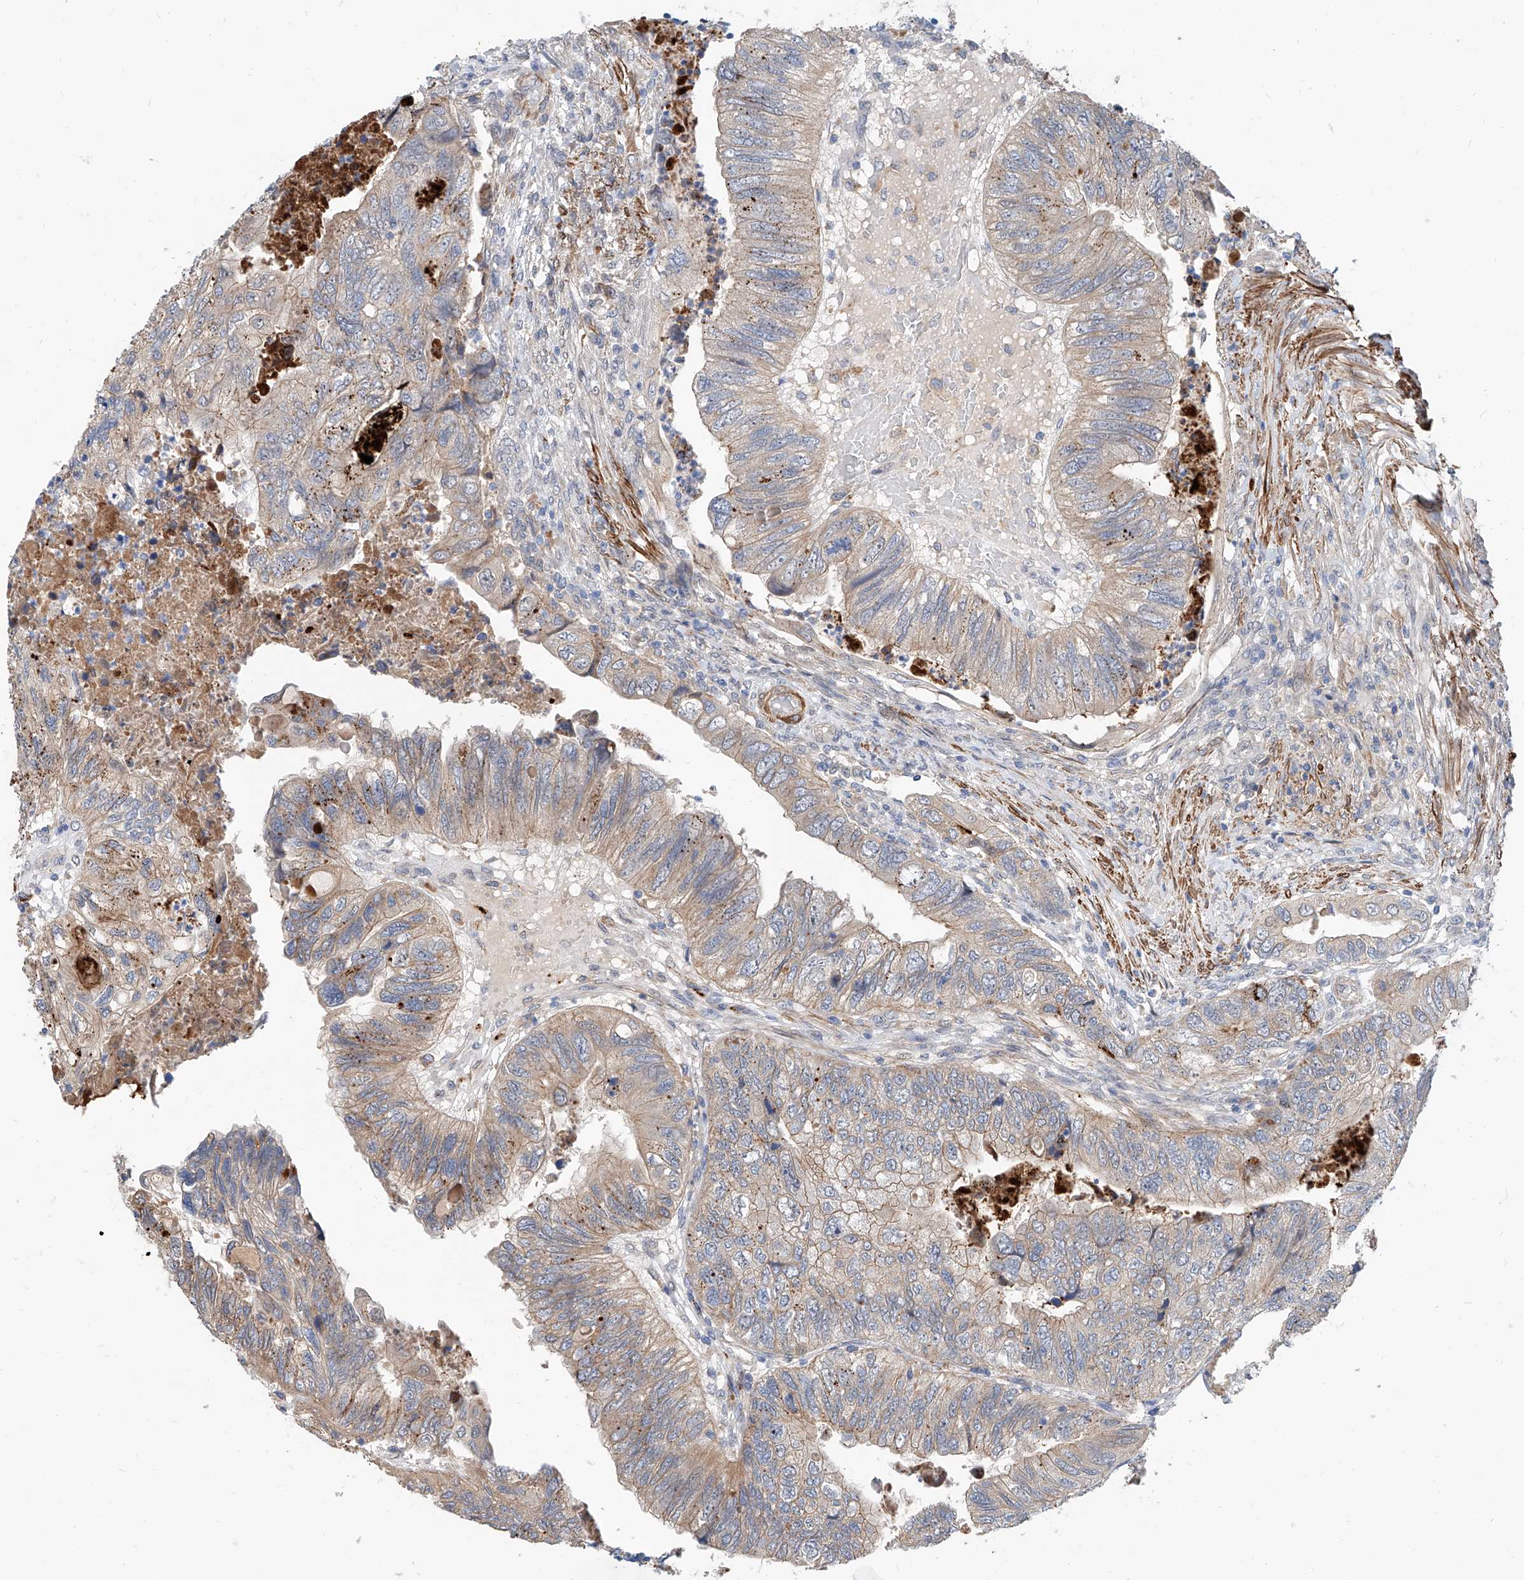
{"staining": {"intensity": "weak", "quantity": "25%-75%", "location": "cytoplasmic/membranous"}, "tissue": "colorectal cancer", "cell_type": "Tumor cells", "image_type": "cancer", "snomed": [{"axis": "morphology", "description": "Adenocarcinoma, NOS"}, {"axis": "topography", "description": "Rectum"}], "caption": "An immunohistochemistry (IHC) photomicrograph of neoplastic tissue is shown. Protein staining in brown highlights weak cytoplasmic/membranous positivity in colorectal cancer within tumor cells. (Brightfield microscopy of DAB IHC at high magnification).", "gene": "MAGEE2", "patient": {"sex": "male", "age": 63}}